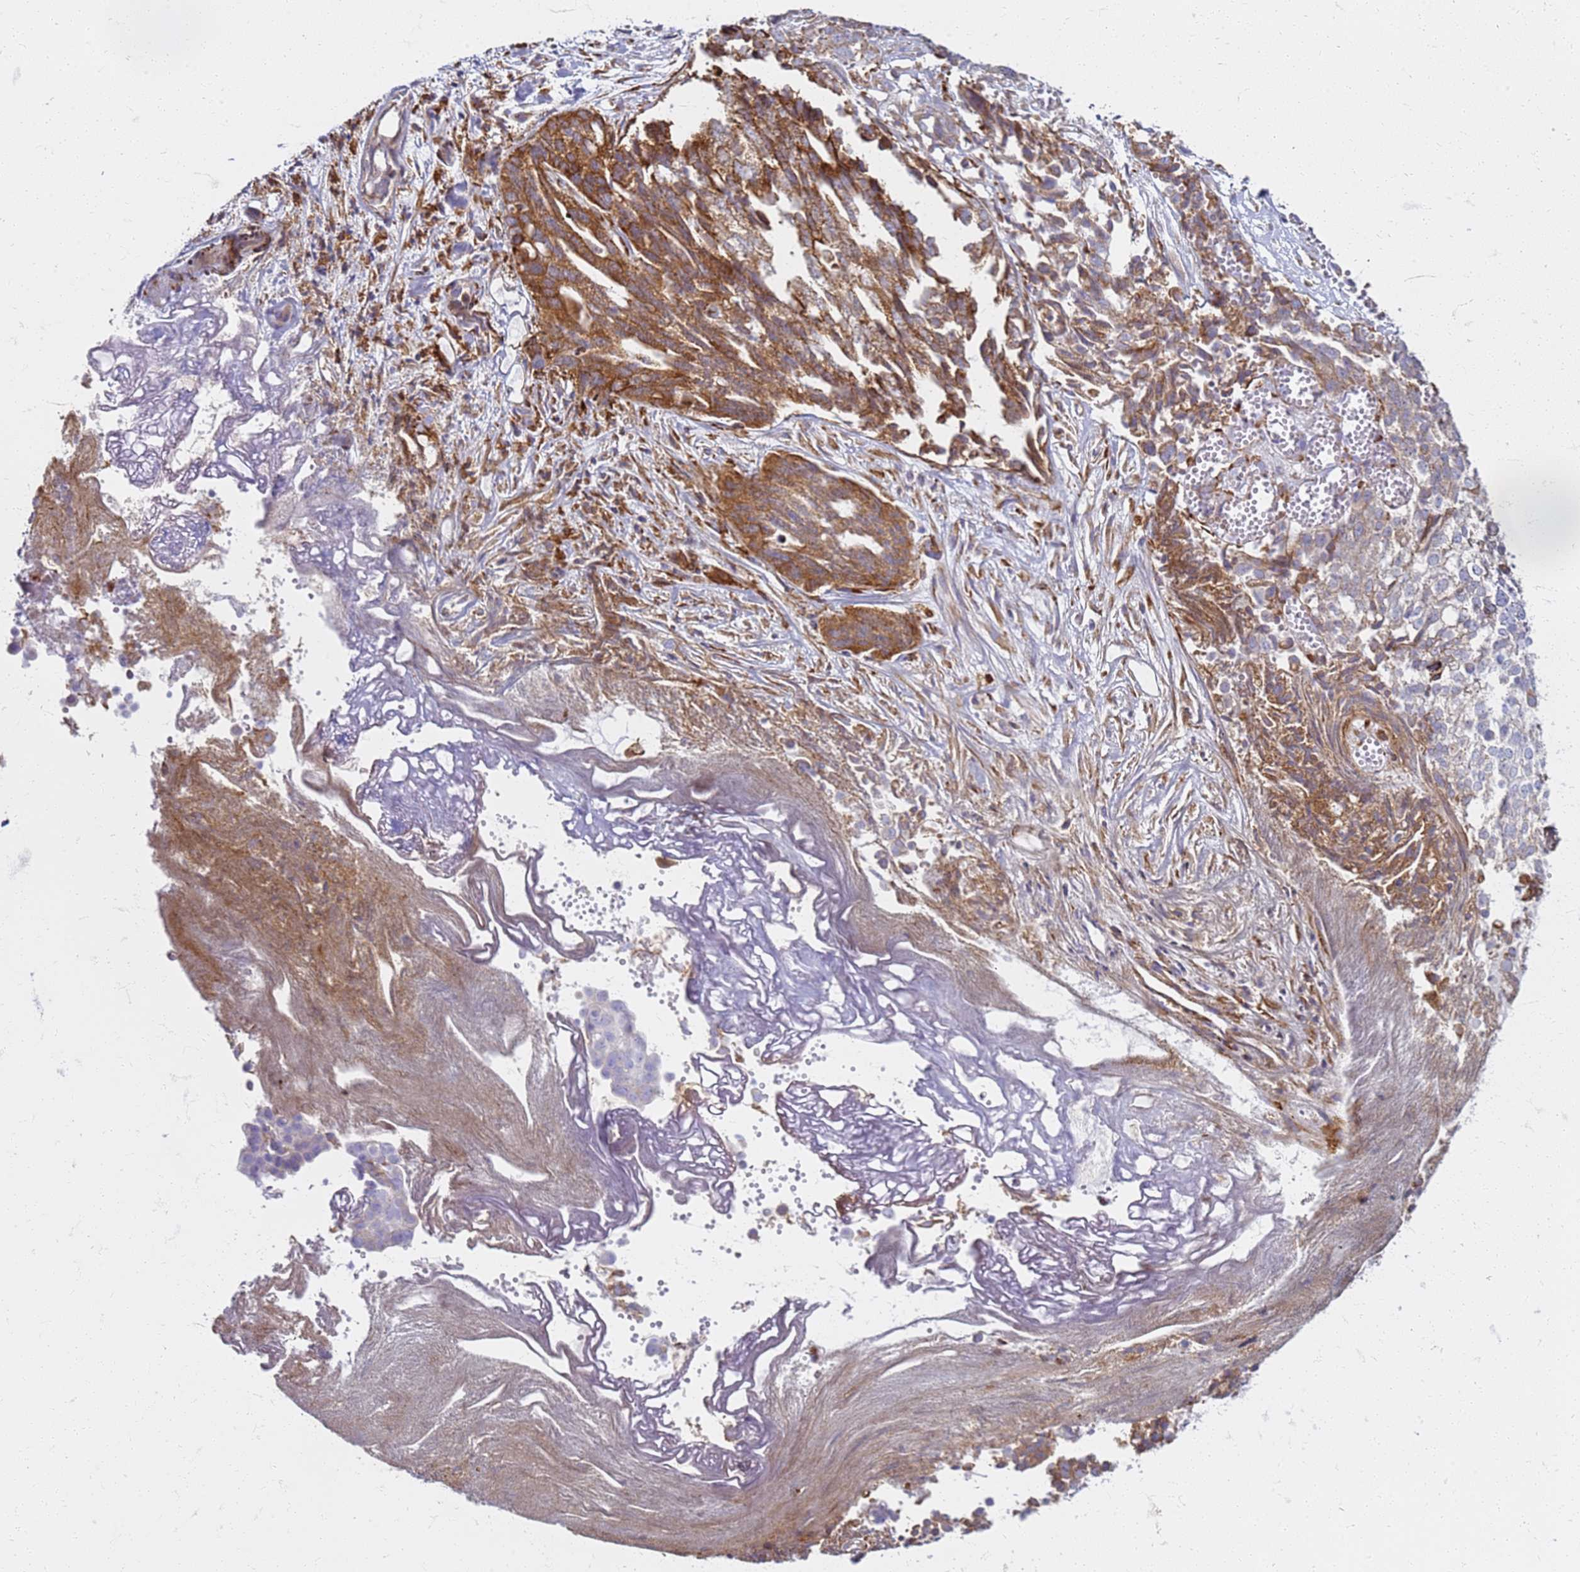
{"staining": {"intensity": "moderate", "quantity": "25%-75%", "location": "cytoplasmic/membranous"}, "tissue": "ovarian cancer", "cell_type": "Tumor cells", "image_type": "cancer", "snomed": [{"axis": "morphology", "description": "Cystadenocarcinoma, serous, NOS"}, {"axis": "topography", "description": "Soft tissue"}, {"axis": "topography", "description": "Ovary"}], "caption": "Immunohistochemical staining of ovarian serous cystadenocarcinoma reveals medium levels of moderate cytoplasmic/membranous protein staining in about 25%-75% of tumor cells.", "gene": "PDK3", "patient": {"sex": "female", "age": 57}}